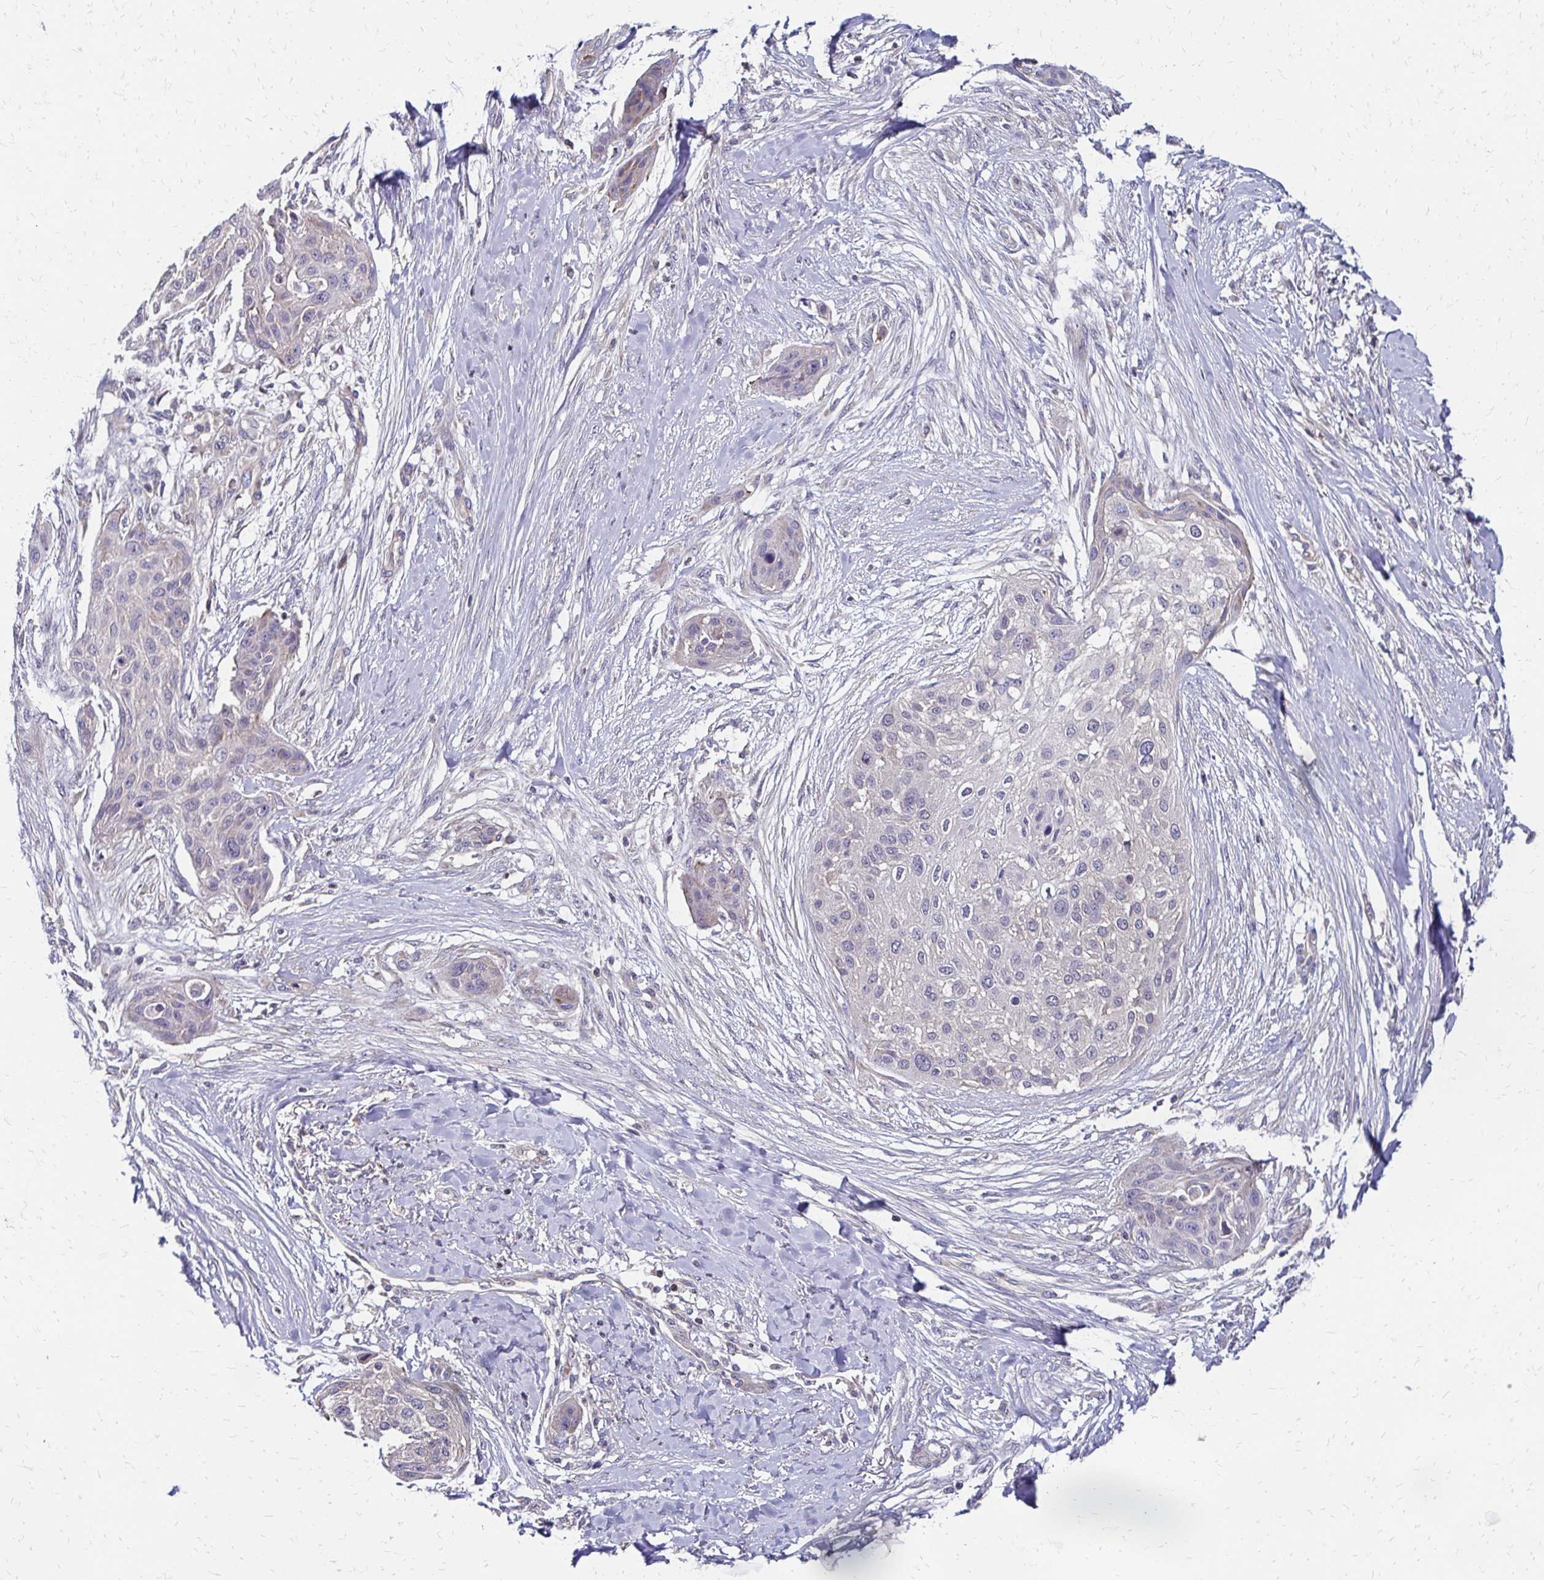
{"staining": {"intensity": "negative", "quantity": "none", "location": "none"}, "tissue": "skin cancer", "cell_type": "Tumor cells", "image_type": "cancer", "snomed": [{"axis": "morphology", "description": "Squamous cell carcinoma, NOS"}, {"axis": "topography", "description": "Skin"}], "caption": "Skin squamous cell carcinoma was stained to show a protein in brown. There is no significant expression in tumor cells.", "gene": "CBX7", "patient": {"sex": "female", "age": 87}}